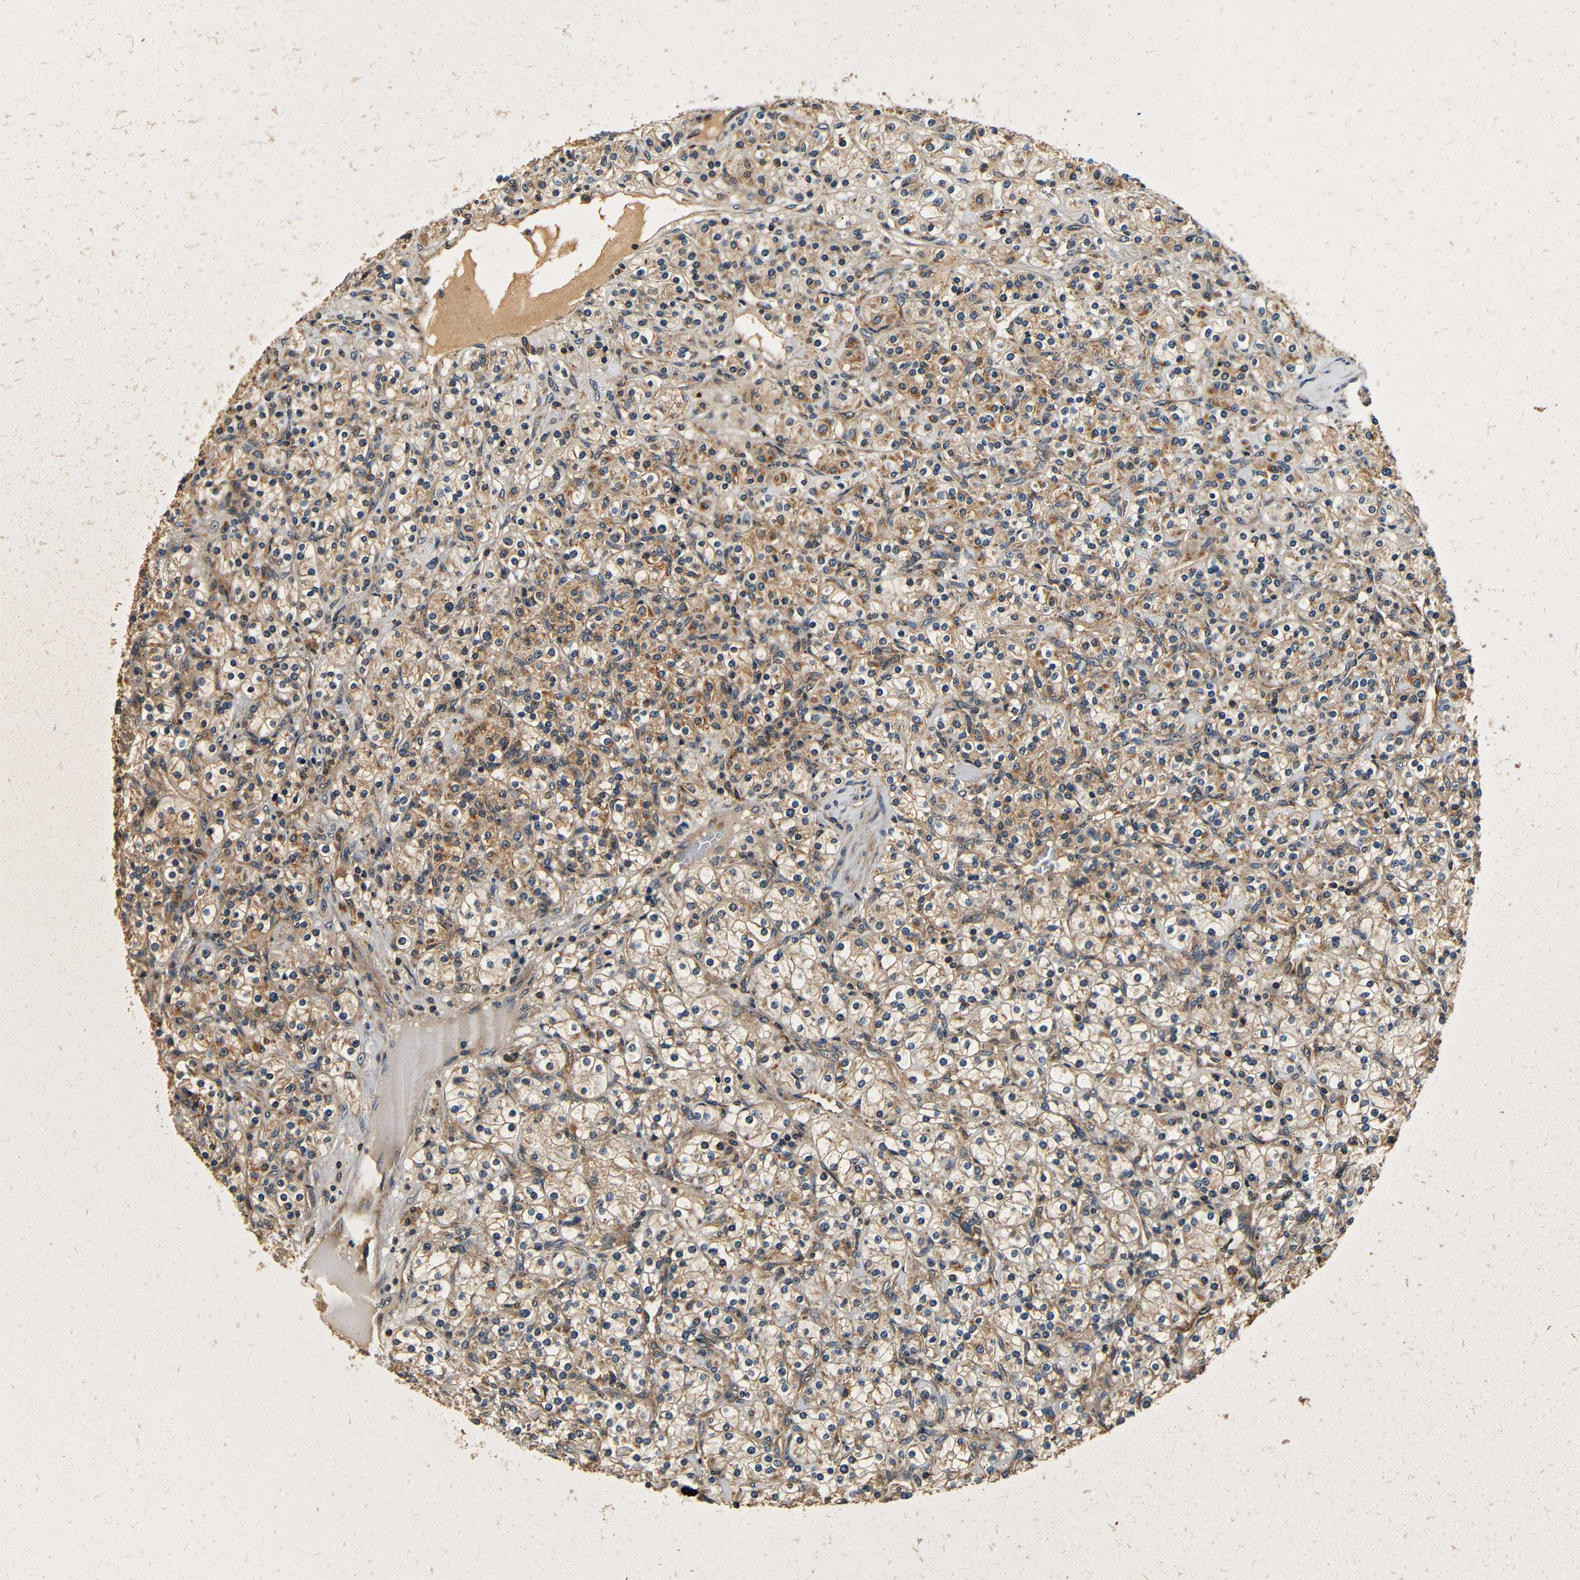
{"staining": {"intensity": "moderate", "quantity": ">75%", "location": "cytoplasmic/membranous"}, "tissue": "renal cancer", "cell_type": "Tumor cells", "image_type": "cancer", "snomed": [{"axis": "morphology", "description": "Adenocarcinoma, NOS"}, {"axis": "topography", "description": "Kidney"}], "caption": "A medium amount of moderate cytoplasmic/membranous expression is identified in about >75% of tumor cells in adenocarcinoma (renal) tissue.", "gene": "MTX1", "patient": {"sex": "male", "age": 77}}